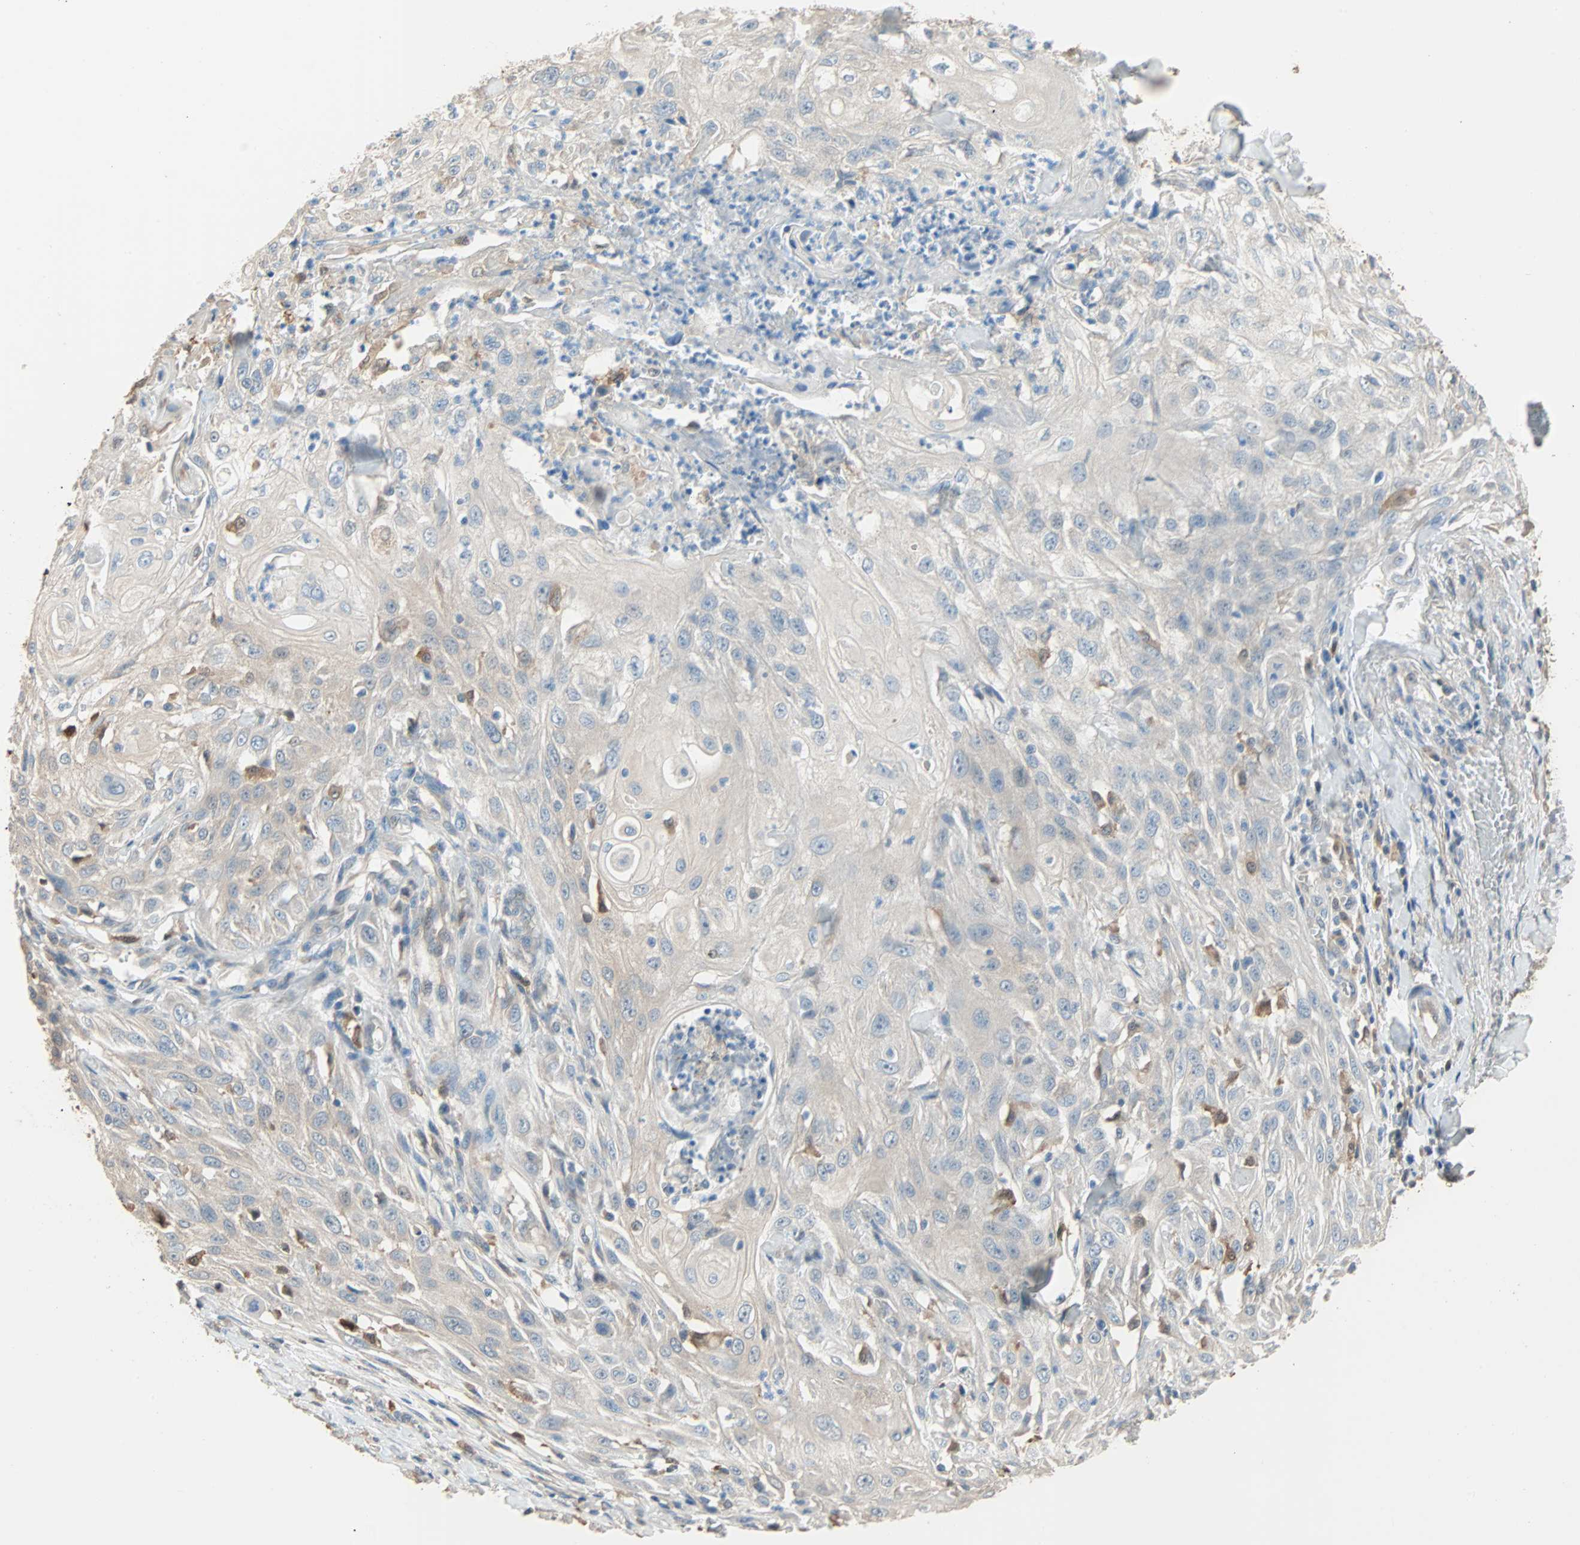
{"staining": {"intensity": "negative", "quantity": "none", "location": "none"}, "tissue": "skin cancer", "cell_type": "Tumor cells", "image_type": "cancer", "snomed": [{"axis": "morphology", "description": "Squamous cell carcinoma, NOS"}, {"axis": "morphology", "description": "Squamous cell carcinoma, metastatic, NOS"}, {"axis": "topography", "description": "Skin"}, {"axis": "topography", "description": "Lymph node"}], "caption": "Image shows no protein positivity in tumor cells of skin squamous cell carcinoma tissue.", "gene": "PRDX1", "patient": {"sex": "male", "age": 75}}